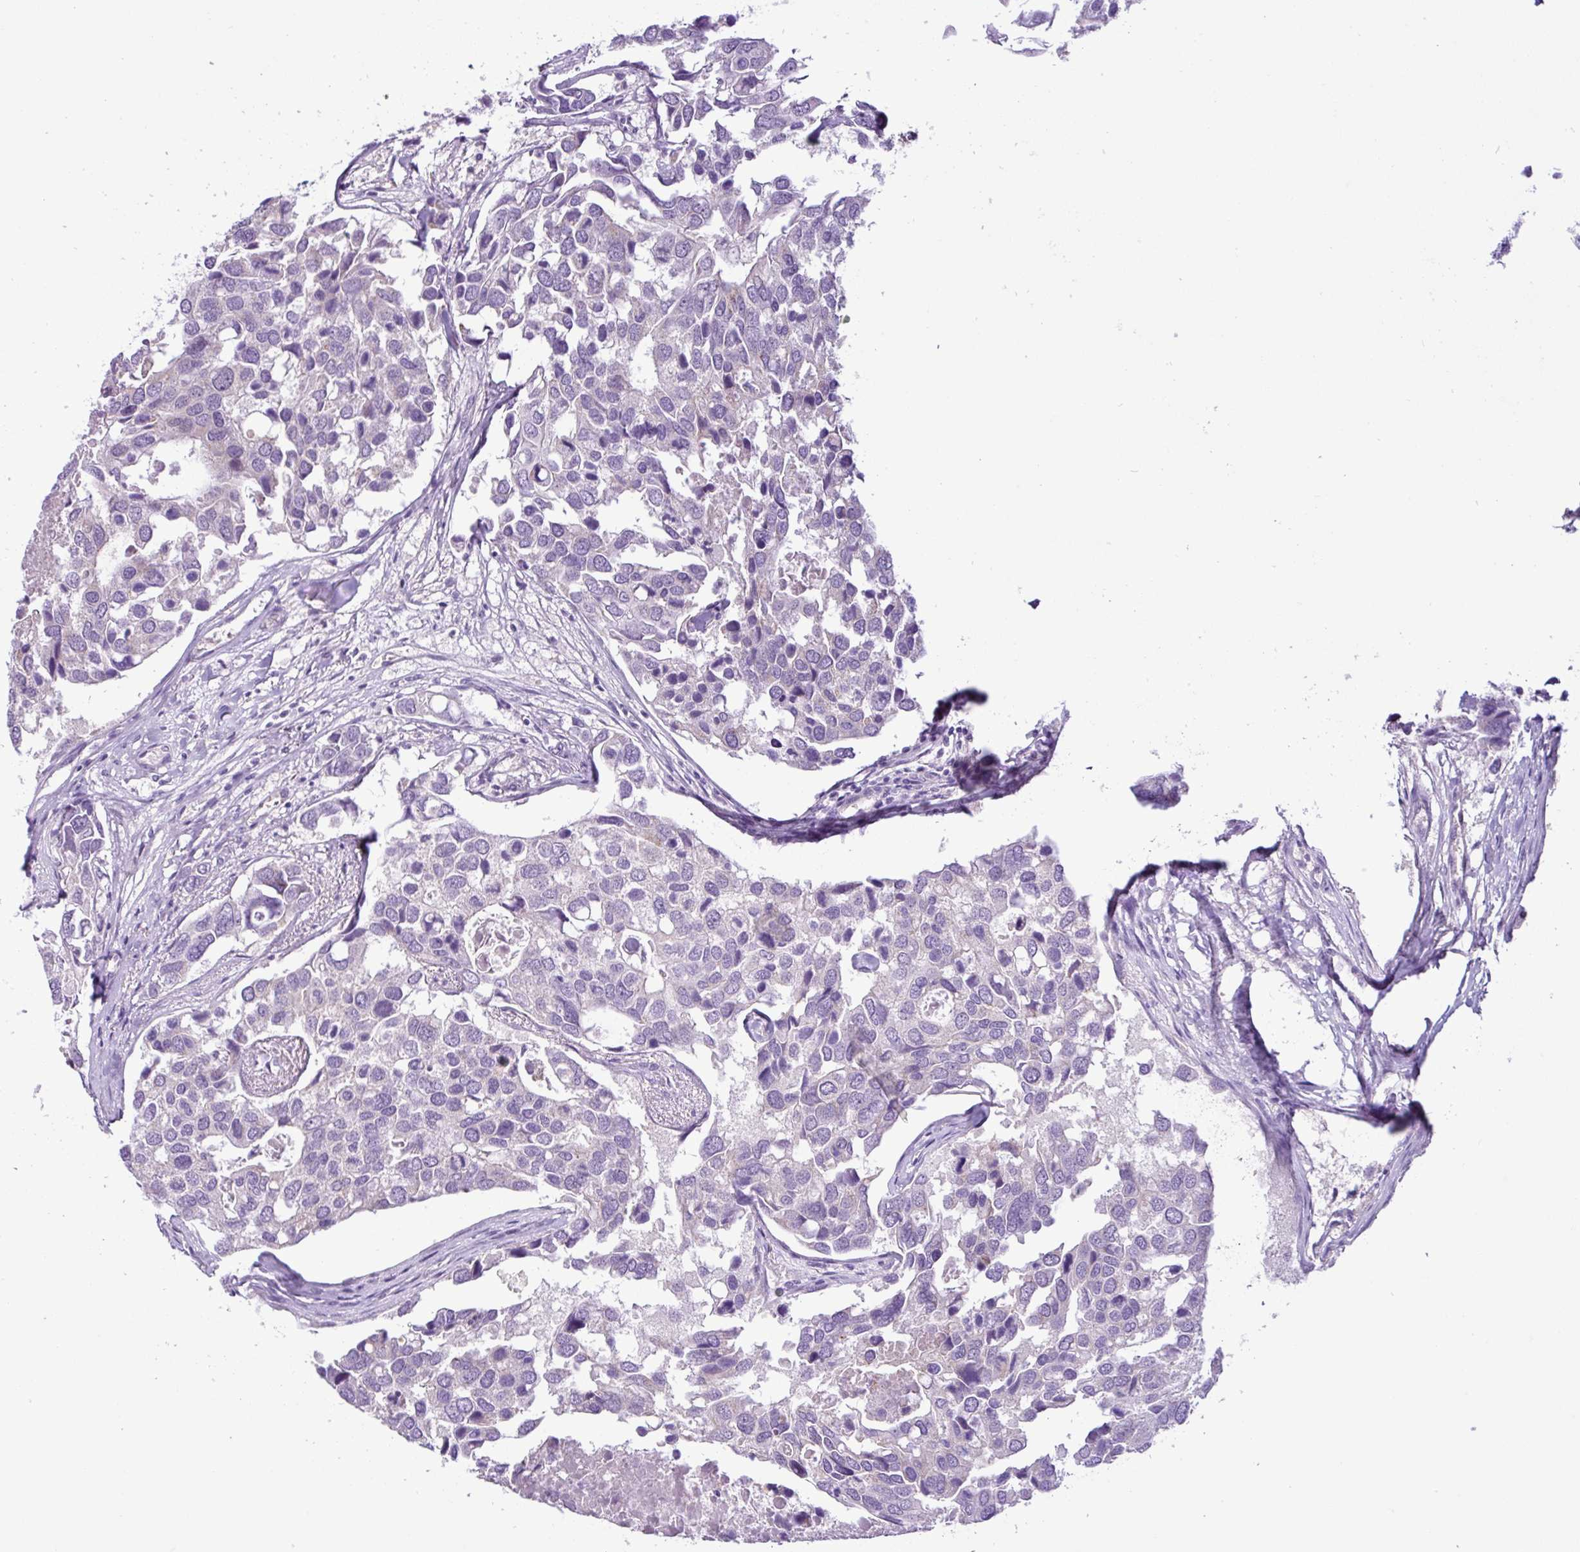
{"staining": {"intensity": "negative", "quantity": "none", "location": "none"}, "tissue": "breast cancer", "cell_type": "Tumor cells", "image_type": "cancer", "snomed": [{"axis": "morphology", "description": "Duct carcinoma"}, {"axis": "topography", "description": "Breast"}], "caption": "Tumor cells show no significant protein expression in breast intraductal carcinoma.", "gene": "TONSL", "patient": {"sex": "female", "age": 83}}